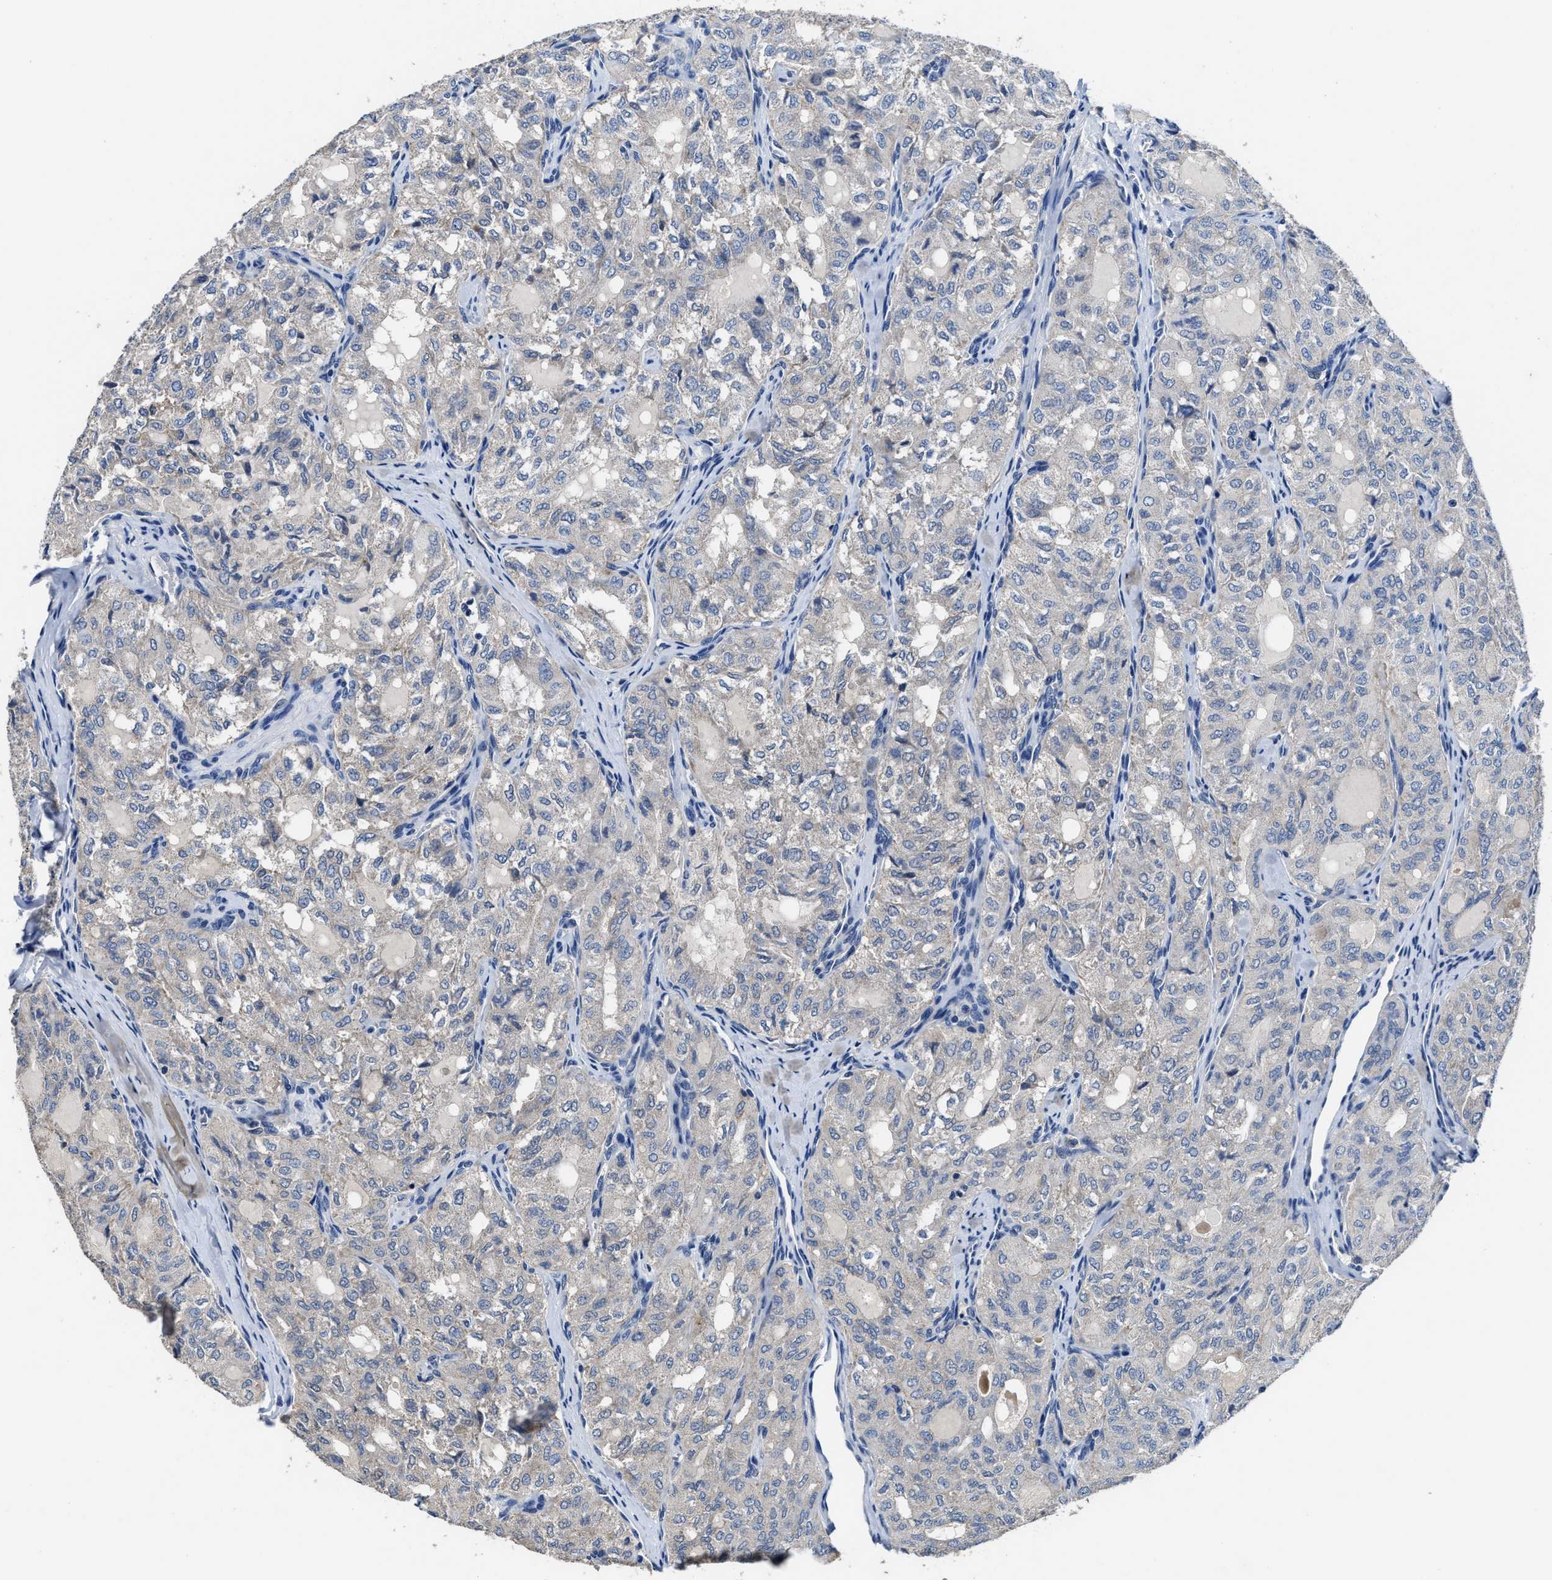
{"staining": {"intensity": "negative", "quantity": "none", "location": "none"}, "tissue": "thyroid cancer", "cell_type": "Tumor cells", "image_type": "cancer", "snomed": [{"axis": "morphology", "description": "Follicular adenoma carcinoma, NOS"}, {"axis": "topography", "description": "Thyroid gland"}], "caption": "Immunohistochemistry (IHC) of human thyroid cancer shows no expression in tumor cells. (DAB (3,3'-diaminobenzidine) immunohistochemistry with hematoxylin counter stain).", "gene": "UBR4", "patient": {"sex": "male", "age": 75}}